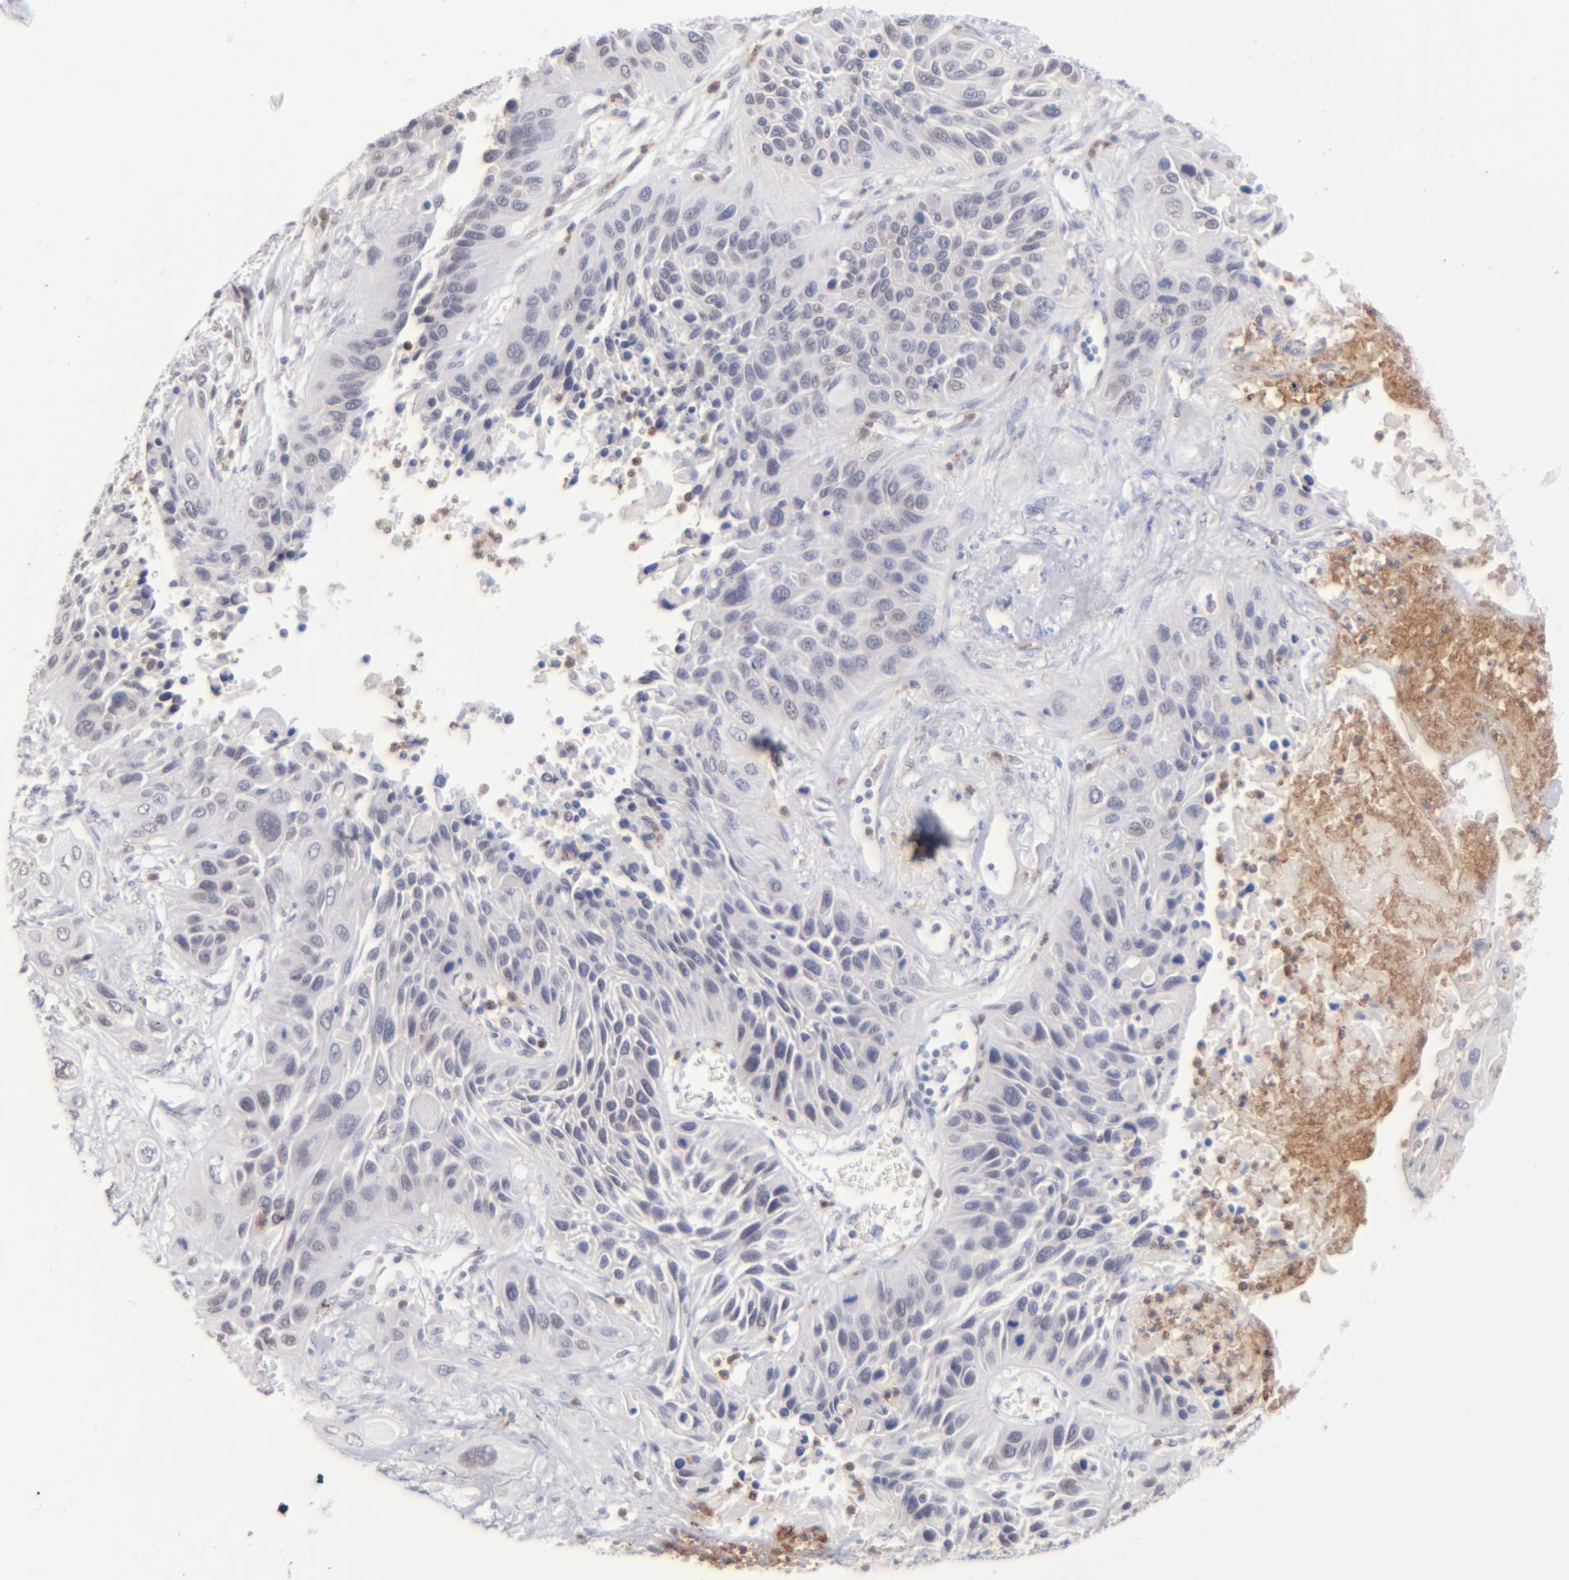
{"staining": {"intensity": "negative", "quantity": "none", "location": "none"}, "tissue": "lung cancer", "cell_type": "Tumor cells", "image_type": "cancer", "snomed": [{"axis": "morphology", "description": "Squamous cell carcinoma, NOS"}, {"axis": "topography", "description": "Lung"}], "caption": "Immunohistochemistry (IHC) photomicrograph of human lung cancer stained for a protein (brown), which exhibits no staining in tumor cells. Brightfield microscopy of immunohistochemistry stained with DAB (3,3'-diaminobenzidine) (brown) and hematoxylin (blue), captured at high magnification.", "gene": "MGAM", "patient": {"sex": "female", "age": 76}}